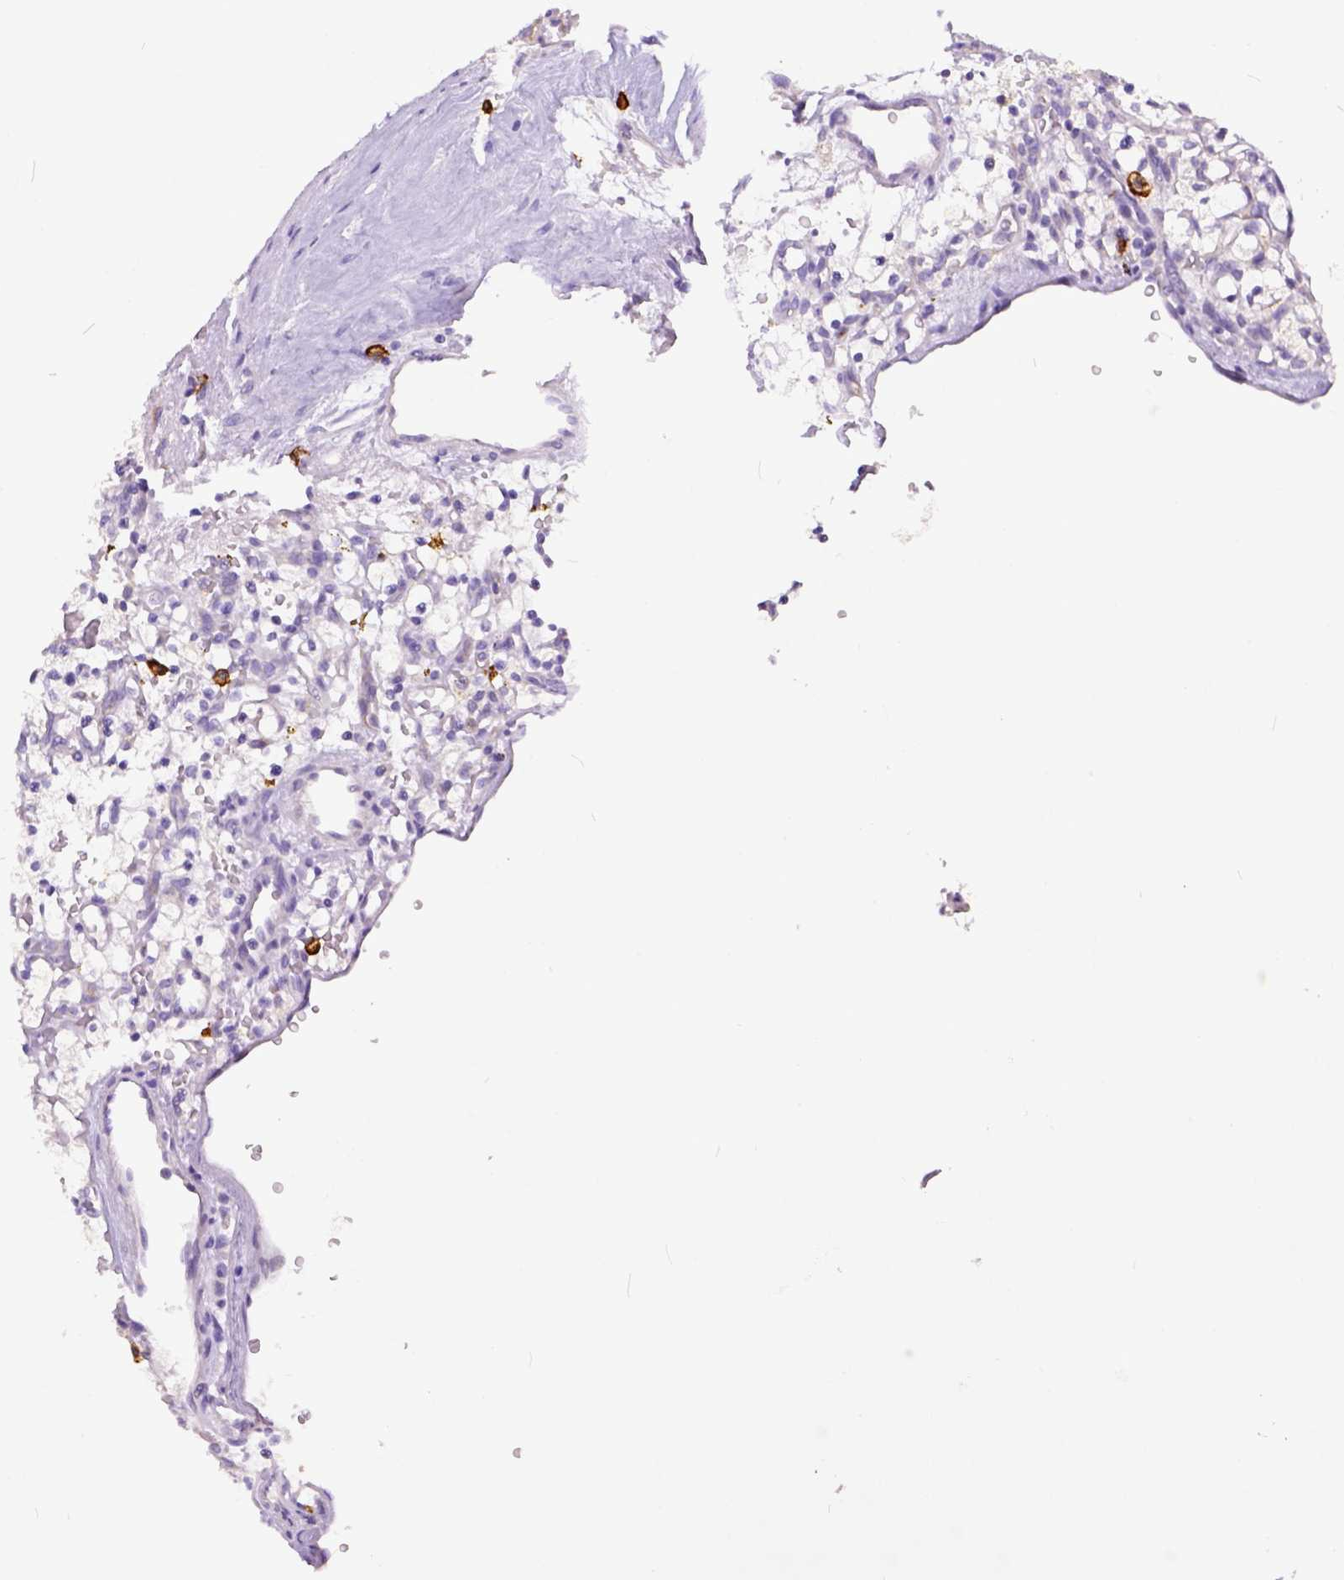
{"staining": {"intensity": "negative", "quantity": "none", "location": "none"}, "tissue": "renal cancer", "cell_type": "Tumor cells", "image_type": "cancer", "snomed": [{"axis": "morphology", "description": "Adenocarcinoma, NOS"}, {"axis": "topography", "description": "Kidney"}], "caption": "The micrograph demonstrates no staining of tumor cells in renal cancer.", "gene": "KIT", "patient": {"sex": "female", "age": 64}}